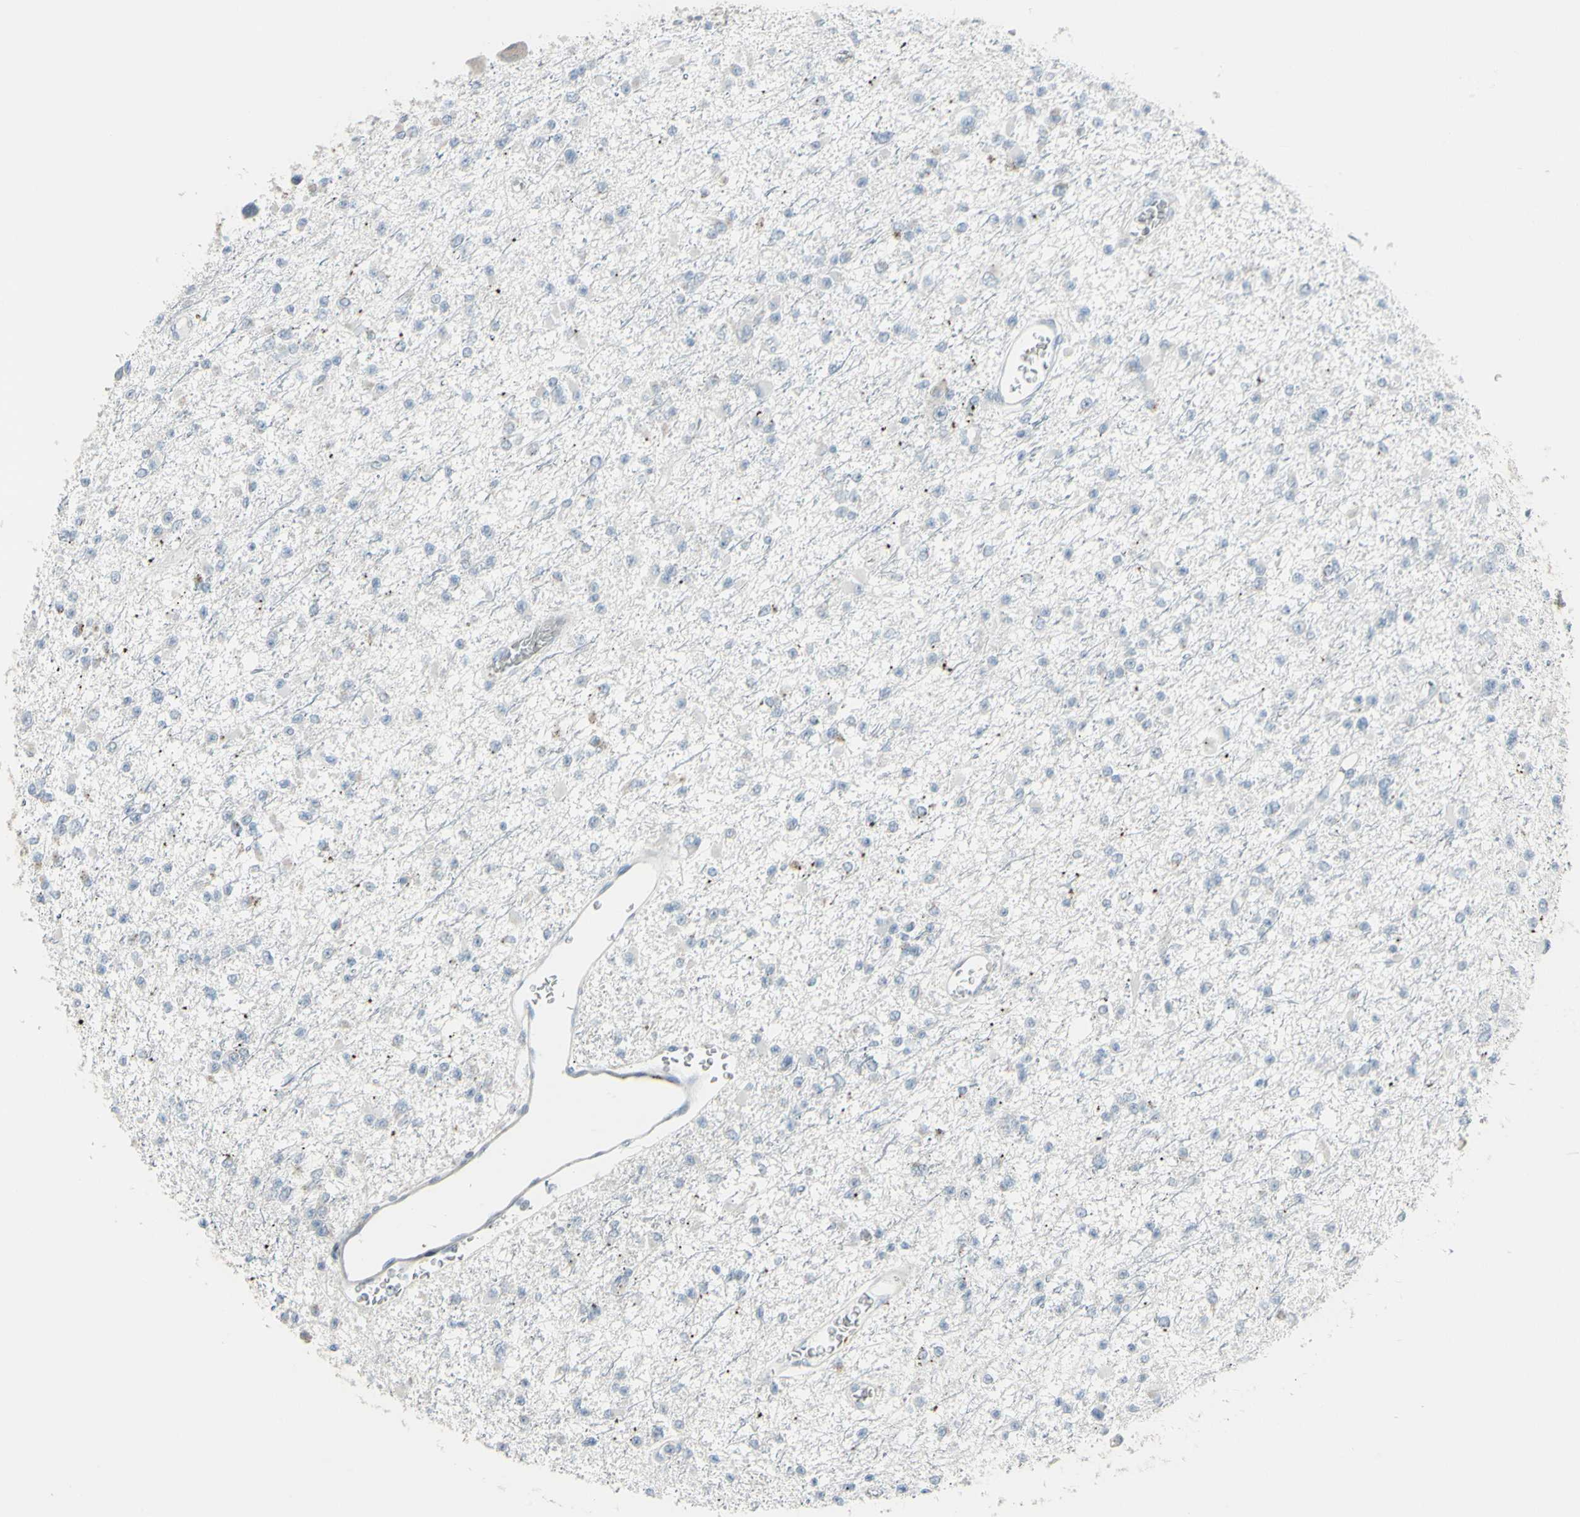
{"staining": {"intensity": "negative", "quantity": "none", "location": "none"}, "tissue": "glioma", "cell_type": "Tumor cells", "image_type": "cancer", "snomed": [{"axis": "morphology", "description": "Glioma, malignant, Low grade"}, {"axis": "topography", "description": "Brain"}], "caption": "The immunohistochemistry photomicrograph has no significant expression in tumor cells of low-grade glioma (malignant) tissue. The staining is performed using DAB (3,3'-diaminobenzidine) brown chromogen with nuclei counter-stained in using hematoxylin.", "gene": "CD79B", "patient": {"sex": "female", "age": 22}}